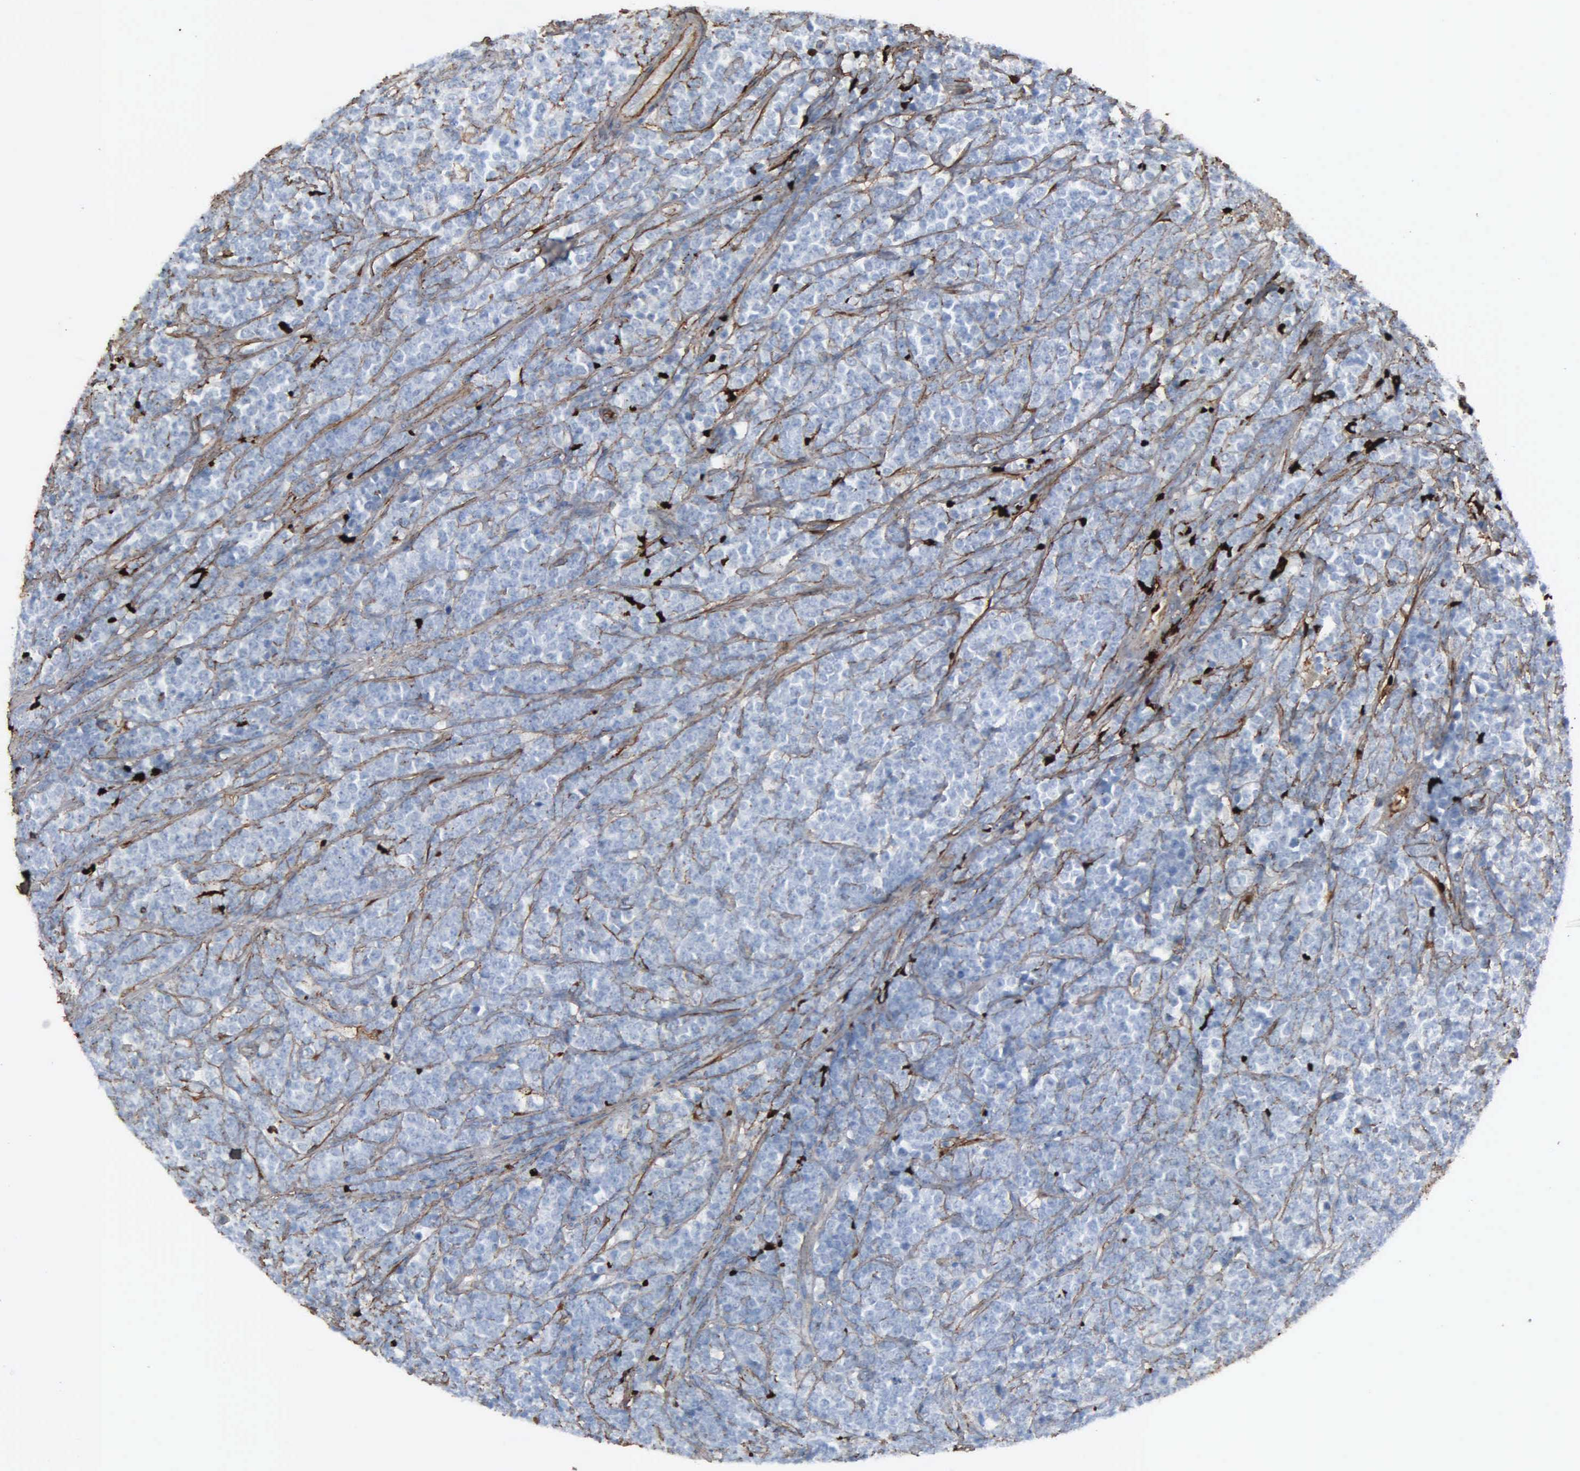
{"staining": {"intensity": "moderate", "quantity": "25%-75%", "location": "cytoplasmic/membranous"}, "tissue": "lymphoma", "cell_type": "Tumor cells", "image_type": "cancer", "snomed": [{"axis": "morphology", "description": "Malignant lymphoma, non-Hodgkin's type, High grade"}, {"axis": "topography", "description": "Small intestine"}, {"axis": "topography", "description": "Colon"}], "caption": "Protein staining demonstrates moderate cytoplasmic/membranous positivity in approximately 25%-75% of tumor cells in high-grade malignant lymphoma, non-Hodgkin's type.", "gene": "FN1", "patient": {"sex": "male", "age": 8}}